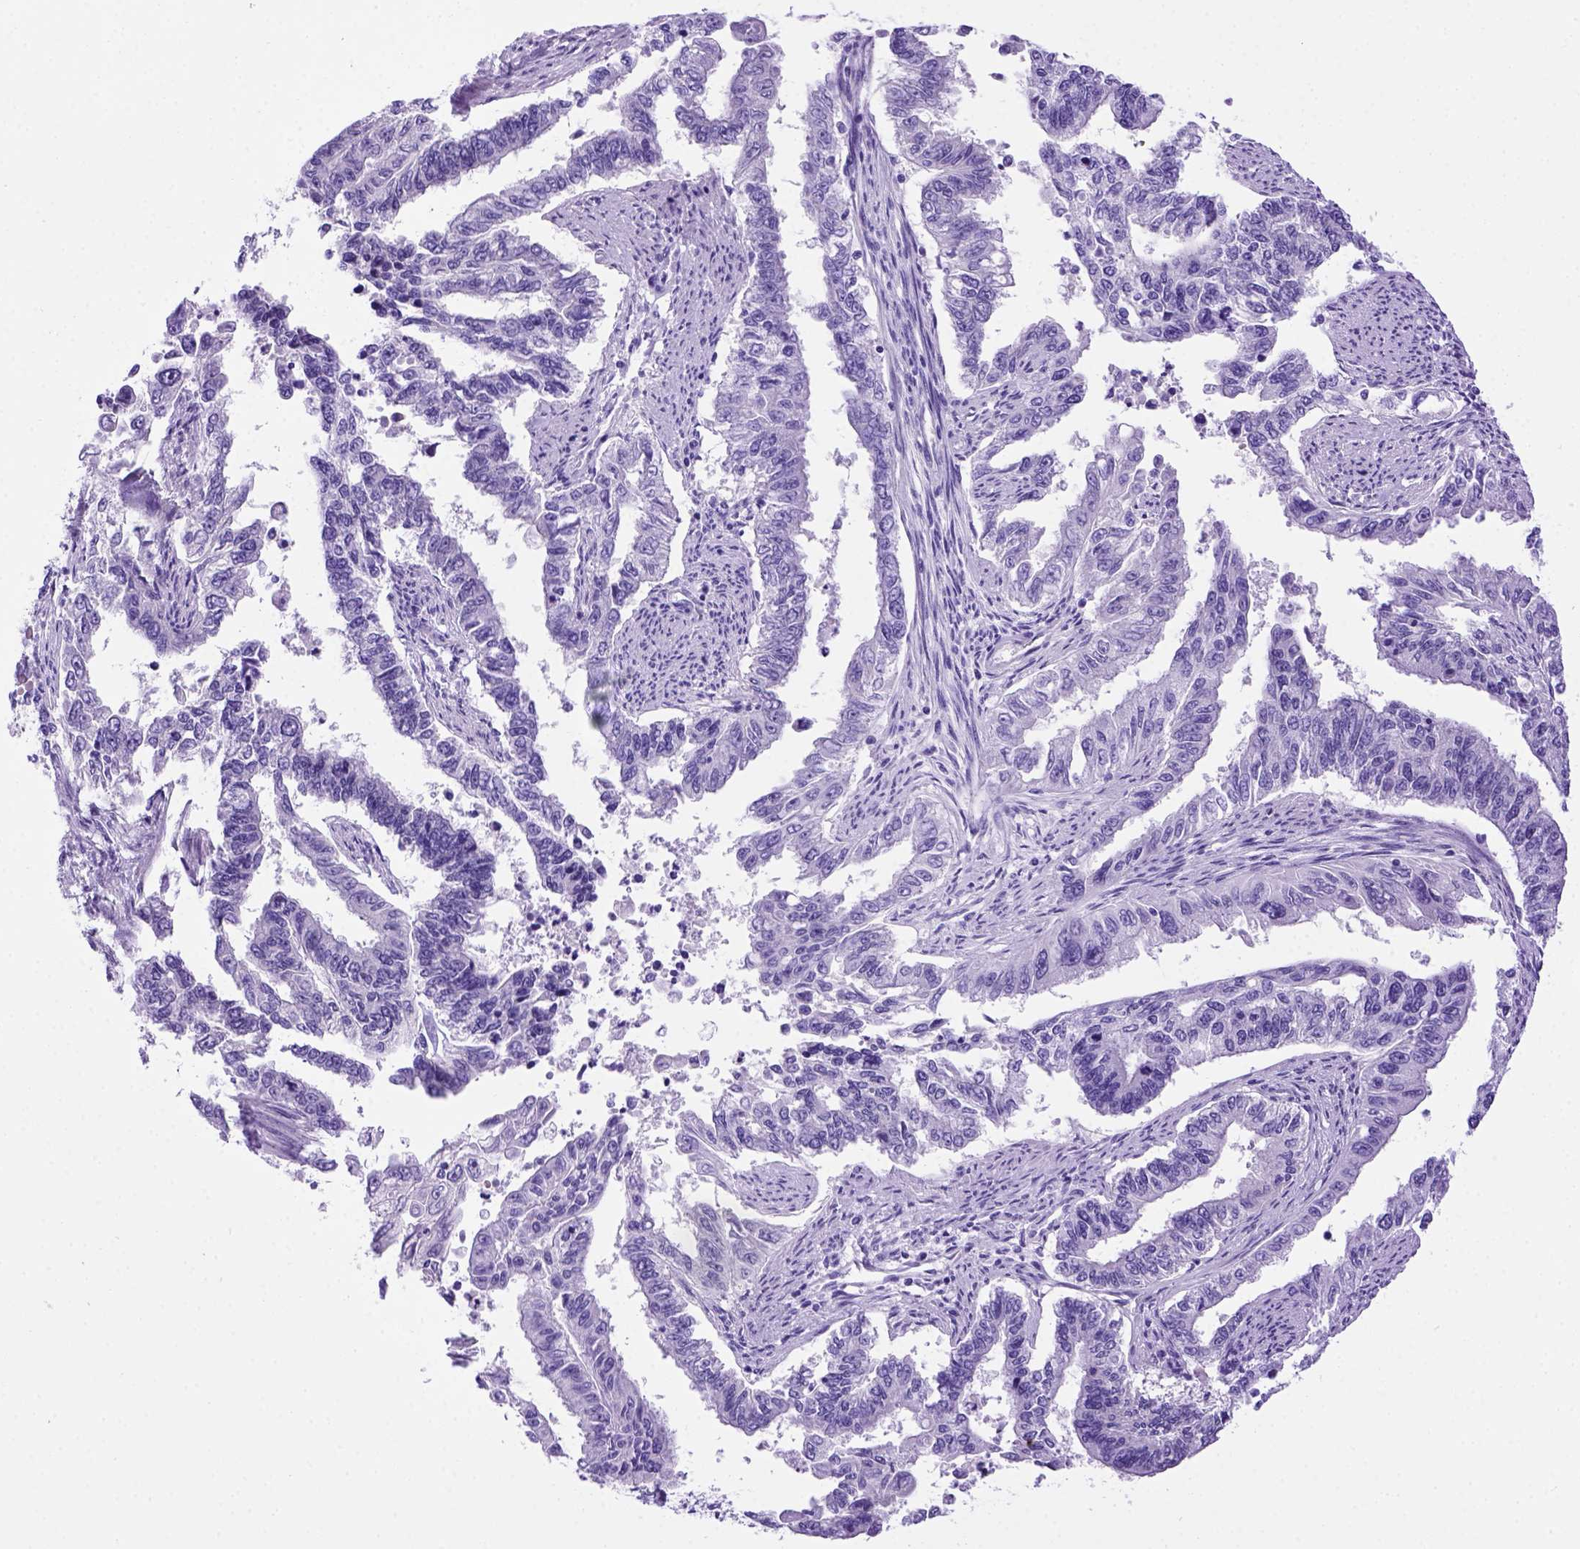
{"staining": {"intensity": "negative", "quantity": "none", "location": "none"}, "tissue": "endometrial cancer", "cell_type": "Tumor cells", "image_type": "cancer", "snomed": [{"axis": "morphology", "description": "Adenocarcinoma, NOS"}, {"axis": "topography", "description": "Uterus"}], "caption": "There is no significant expression in tumor cells of endometrial cancer.", "gene": "MEOX2", "patient": {"sex": "female", "age": 59}}